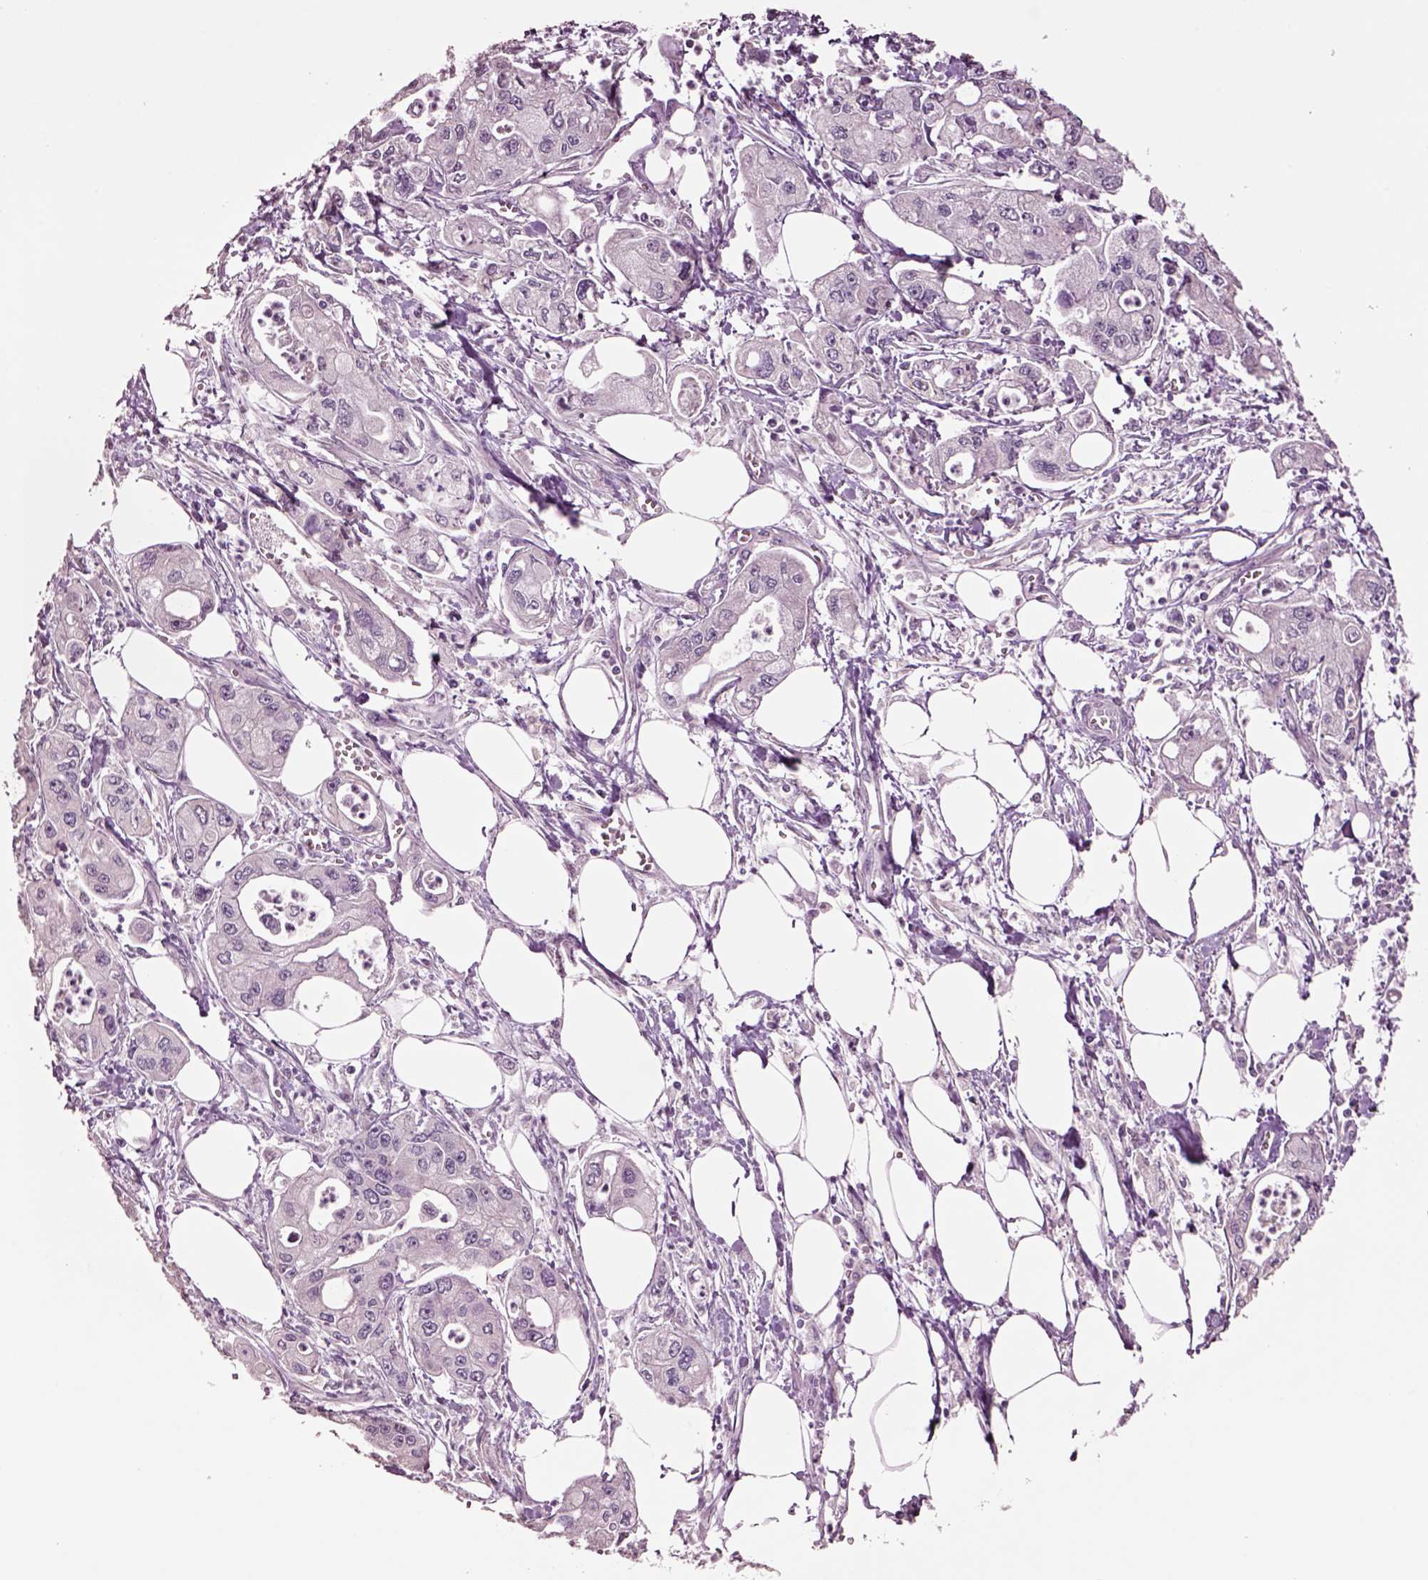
{"staining": {"intensity": "negative", "quantity": "none", "location": "none"}, "tissue": "pancreatic cancer", "cell_type": "Tumor cells", "image_type": "cancer", "snomed": [{"axis": "morphology", "description": "Adenocarcinoma, NOS"}, {"axis": "topography", "description": "Pancreas"}], "caption": "Pancreatic cancer stained for a protein using immunohistochemistry demonstrates no expression tumor cells.", "gene": "CLPSL1", "patient": {"sex": "male", "age": 70}}